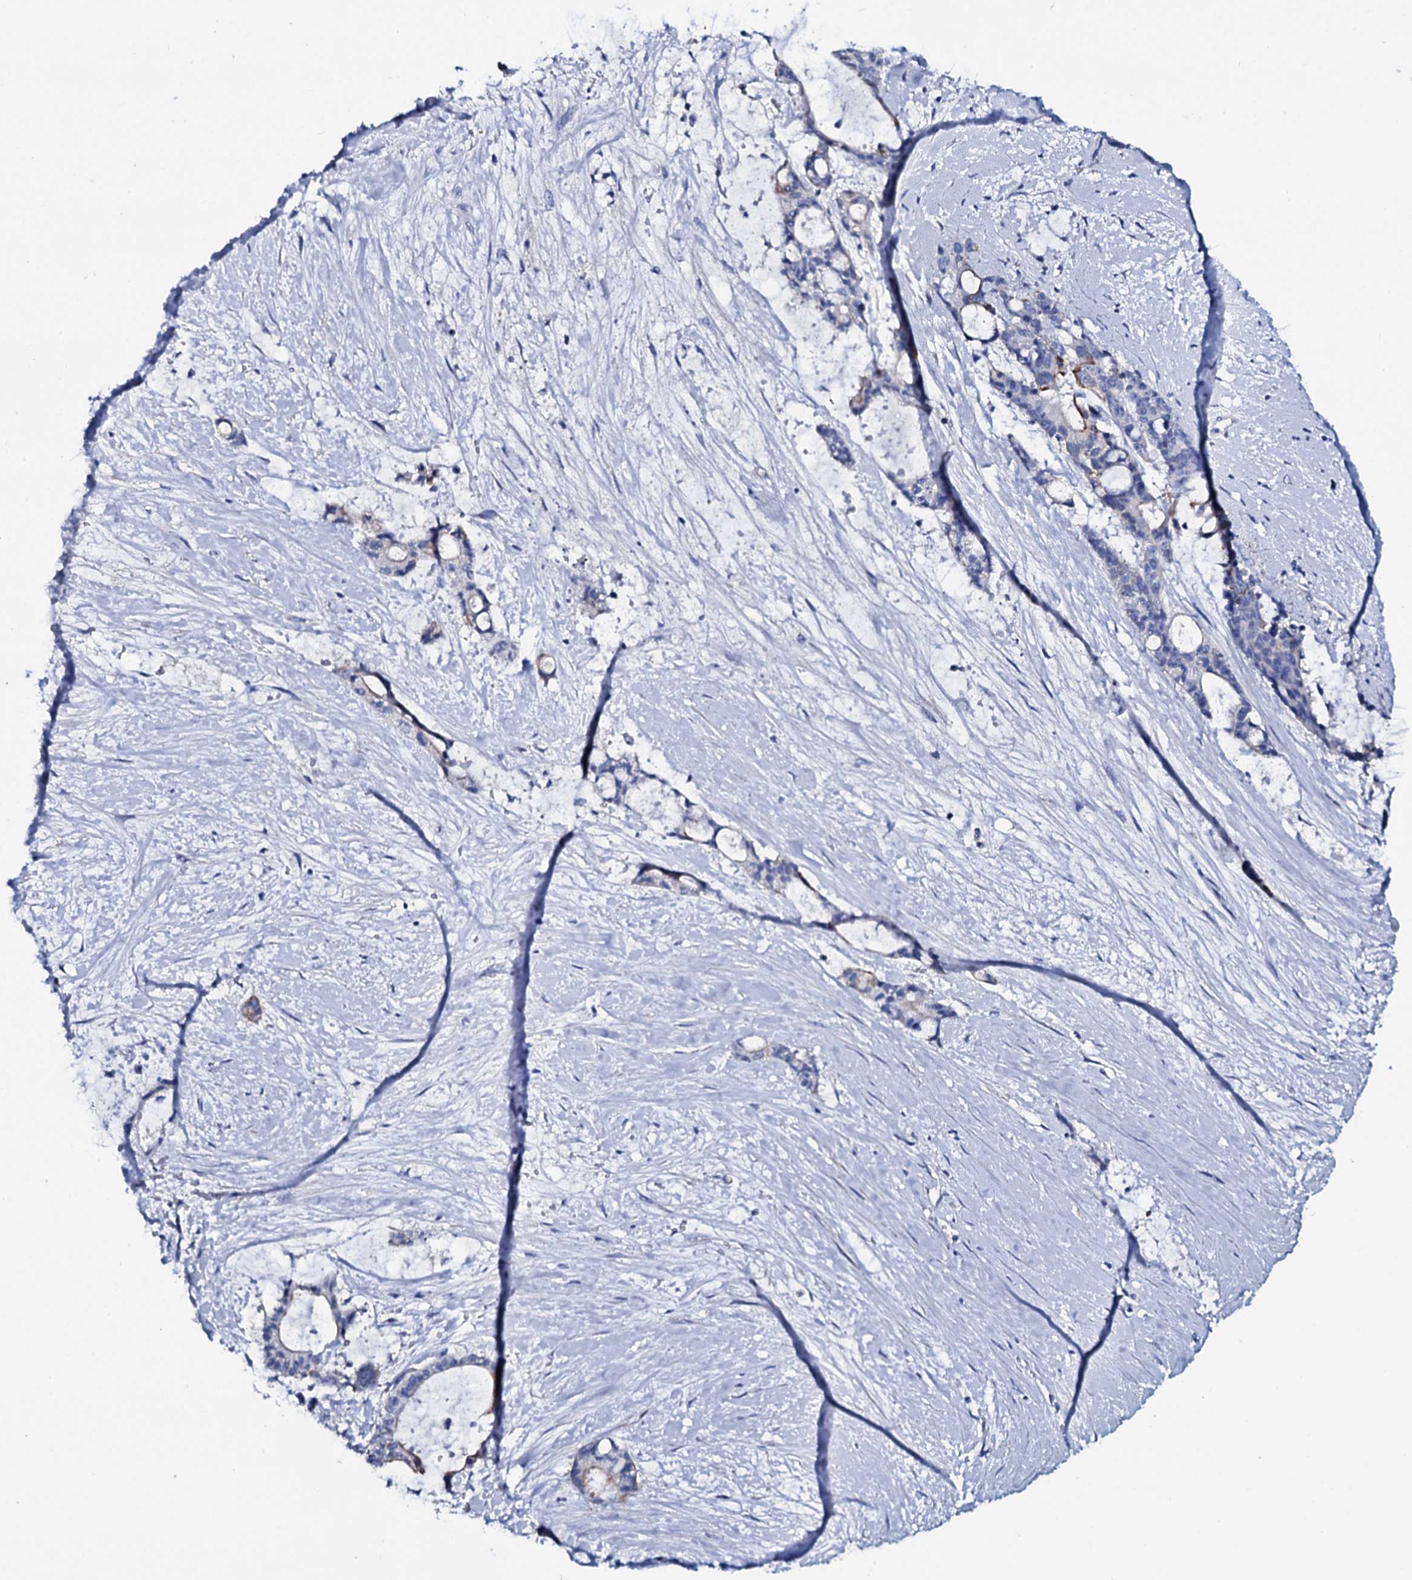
{"staining": {"intensity": "negative", "quantity": "none", "location": "none"}, "tissue": "liver cancer", "cell_type": "Tumor cells", "image_type": "cancer", "snomed": [{"axis": "morphology", "description": "Normal tissue, NOS"}, {"axis": "morphology", "description": "Cholangiocarcinoma"}, {"axis": "topography", "description": "Liver"}, {"axis": "topography", "description": "Peripheral nerve tissue"}], "caption": "This is an IHC histopathology image of liver cholangiocarcinoma. There is no positivity in tumor cells.", "gene": "GYS2", "patient": {"sex": "female", "age": 73}}